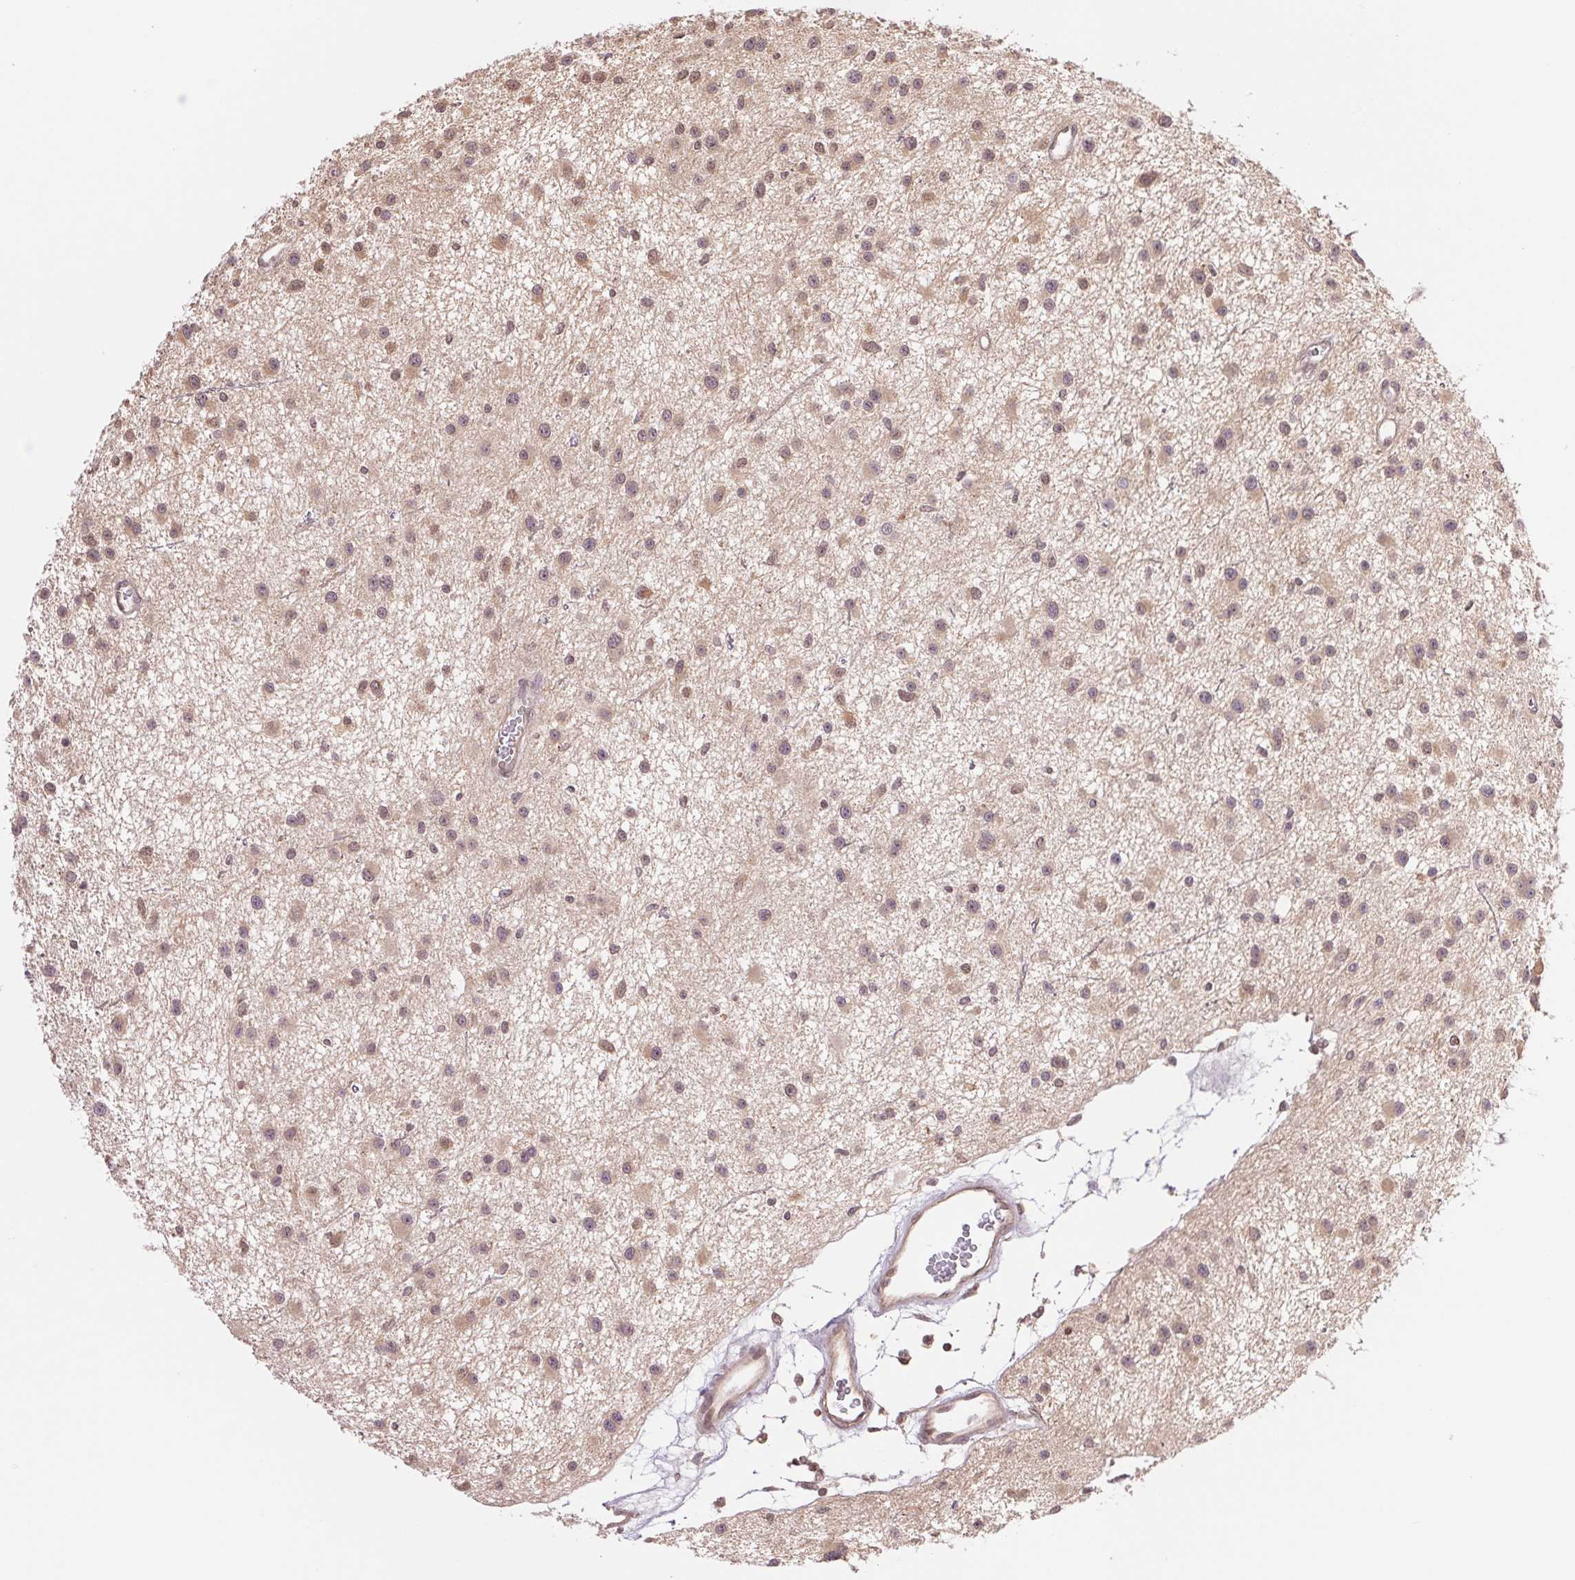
{"staining": {"intensity": "weak", "quantity": ">75%", "location": "cytoplasmic/membranous,nuclear"}, "tissue": "glioma", "cell_type": "Tumor cells", "image_type": "cancer", "snomed": [{"axis": "morphology", "description": "Glioma, malignant, Low grade"}, {"axis": "topography", "description": "Brain"}], "caption": "Immunohistochemical staining of malignant low-grade glioma shows low levels of weak cytoplasmic/membranous and nuclear staining in approximately >75% of tumor cells.", "gene": "CDC123", "patient": {"sex": "male", "age": 43}}